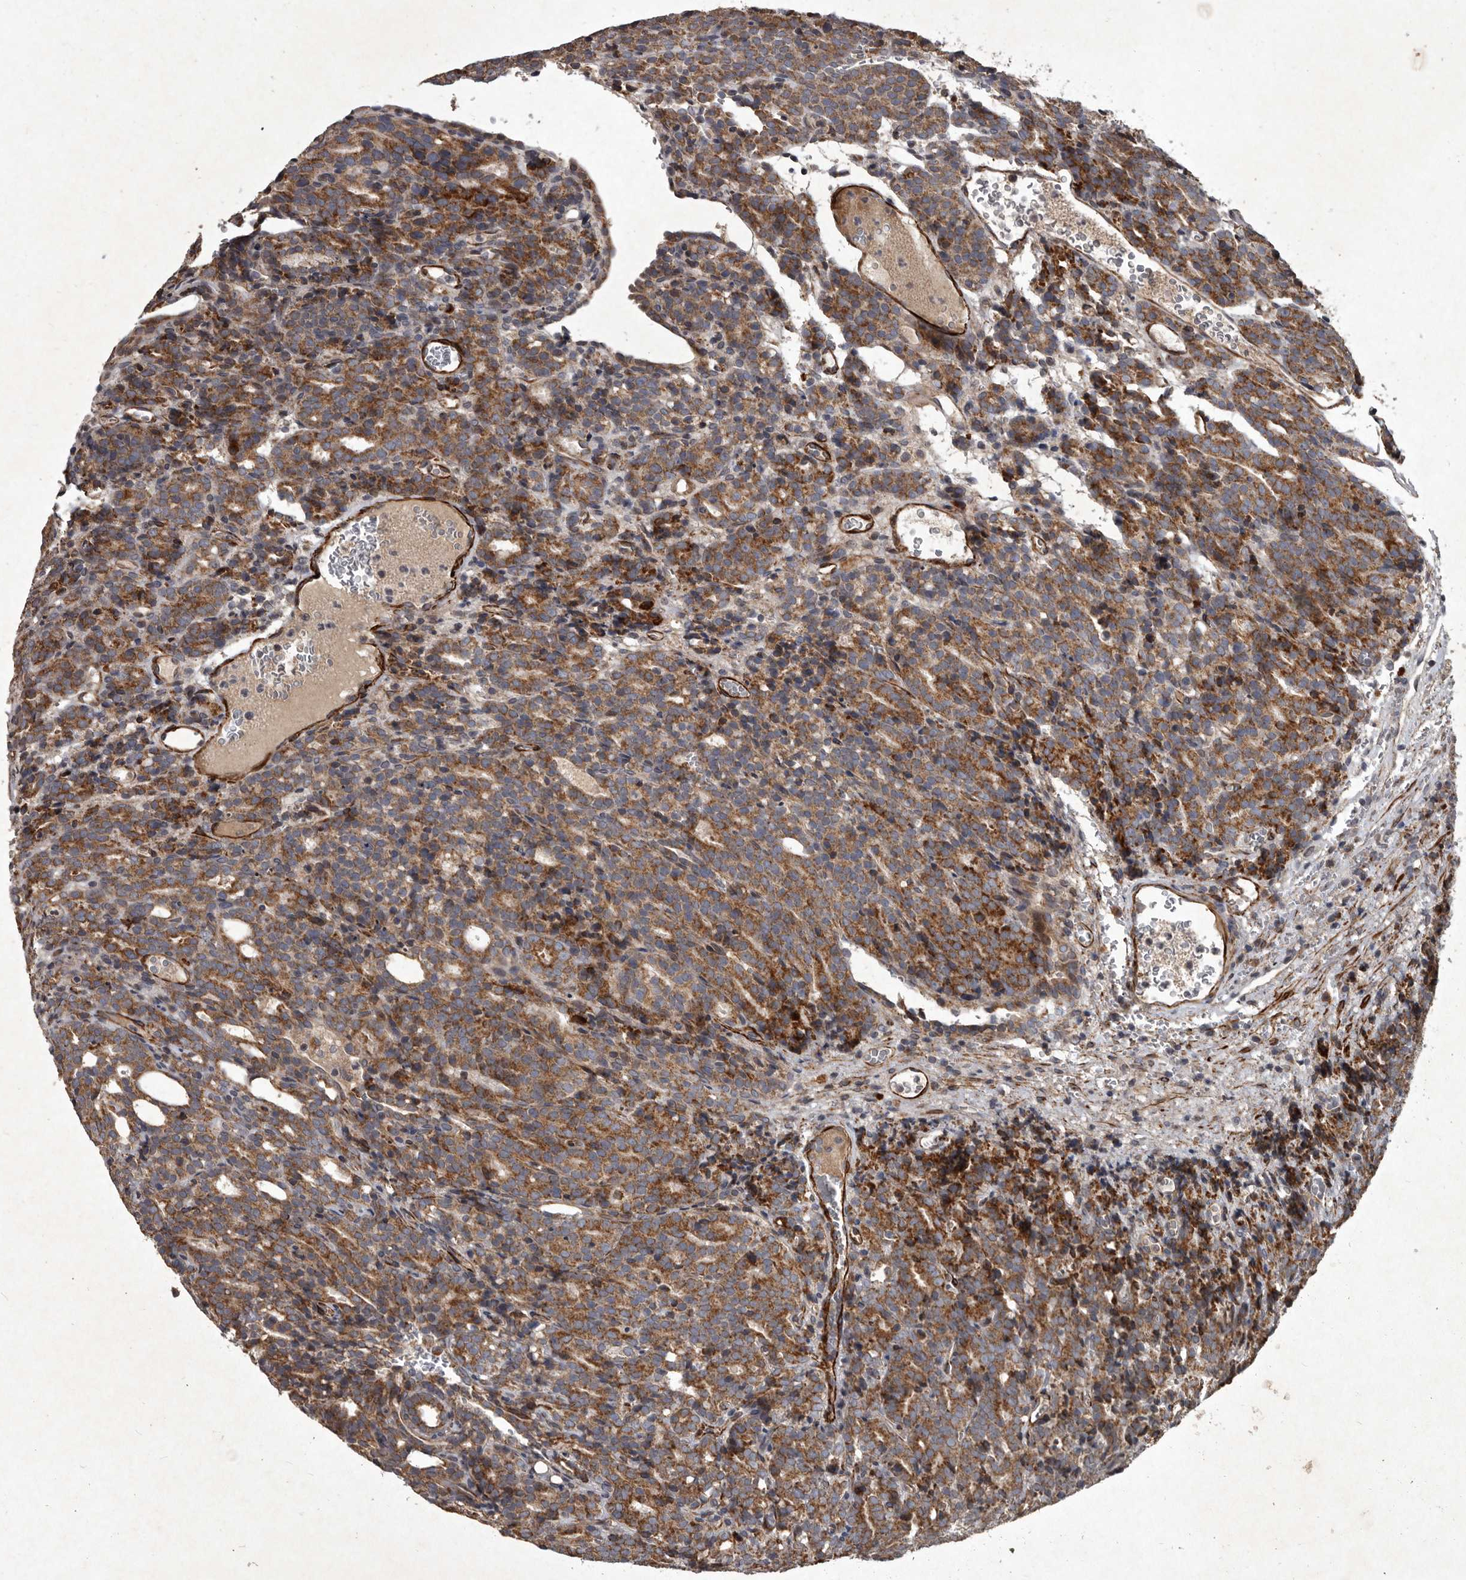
{"staining": {"intensity": "moderate", "quantity": ">75%", "location": "cytoplasmic/membranous"}, "tissue": "prostate cancer", "cell_type": "Tumor cells", "image_type": "cancer", "snomed": [{"axis": "morphology", "description": "Adenocarcinoma, High grade"}, {"axis": "topography", "description": "Prostate"}], "caption": "Protein staining by immunohistochemistry (IHC) displays moderate cytoplasmic/membranous positivity in about >75% of tumor cells in prostate cancer.", "gene": "MRPS15", "patient": {"sex": "male", "age": 62}}